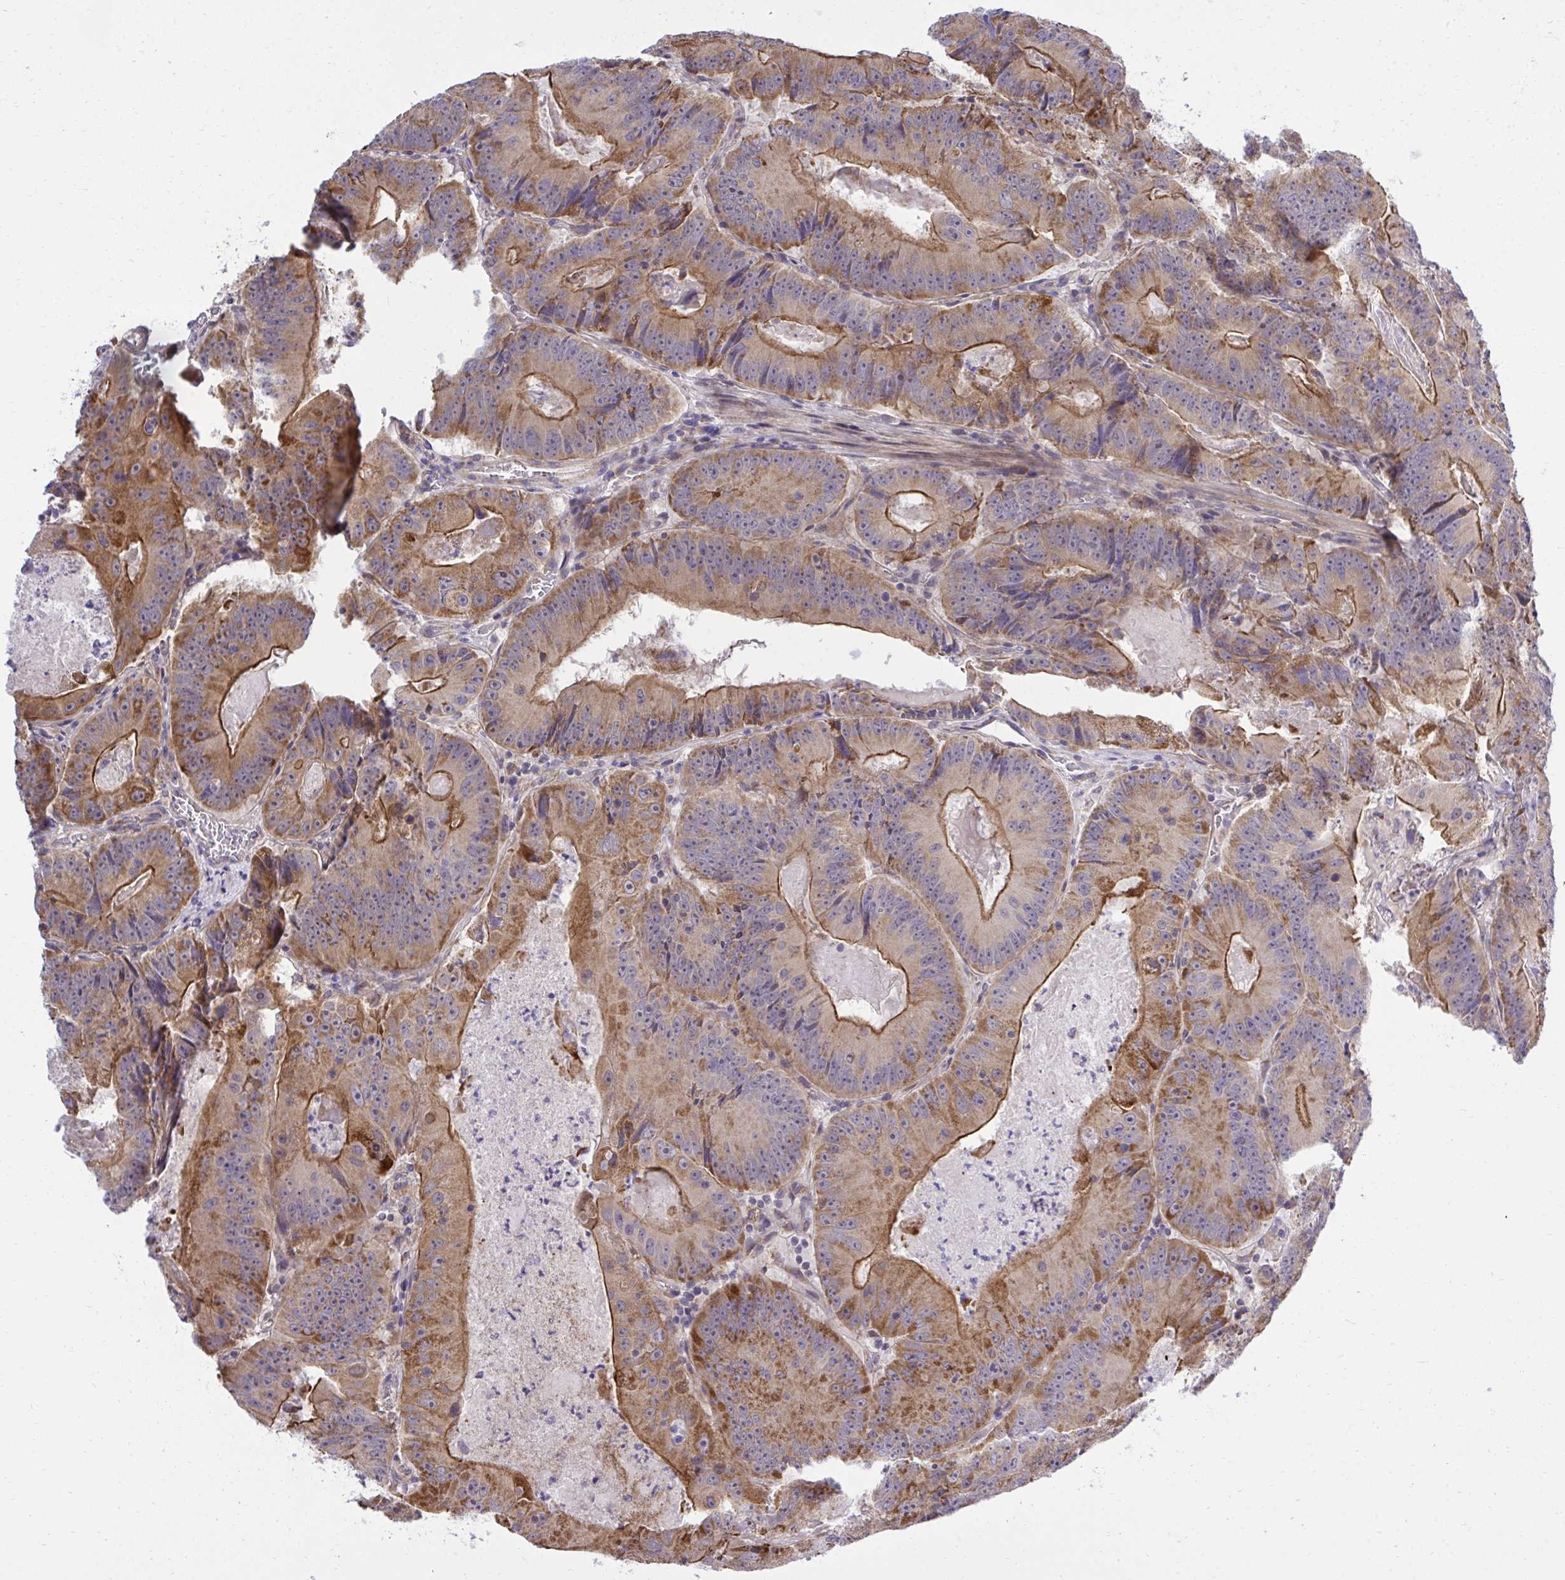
{"staining": {"intensity": "moderate", "quantity": ">75%", "location": "cytoplasmic/membranous"}, "tissue": "colorectal cancer", "cell_type": "Tumor cells", "image_type": "cancer", "snomed": [{"axis": "morphology", "description": "Adenocarcinoma, NOS"}, {"axis": "topography", "description": "Colon"}], "caption": "Colorectal cancer (adenocarcinoma) stained with a protein marker demonstrates moderate staining in tumor cells.", "gene": "XAF1", "patient": {"sex": "female", "age": 86}}